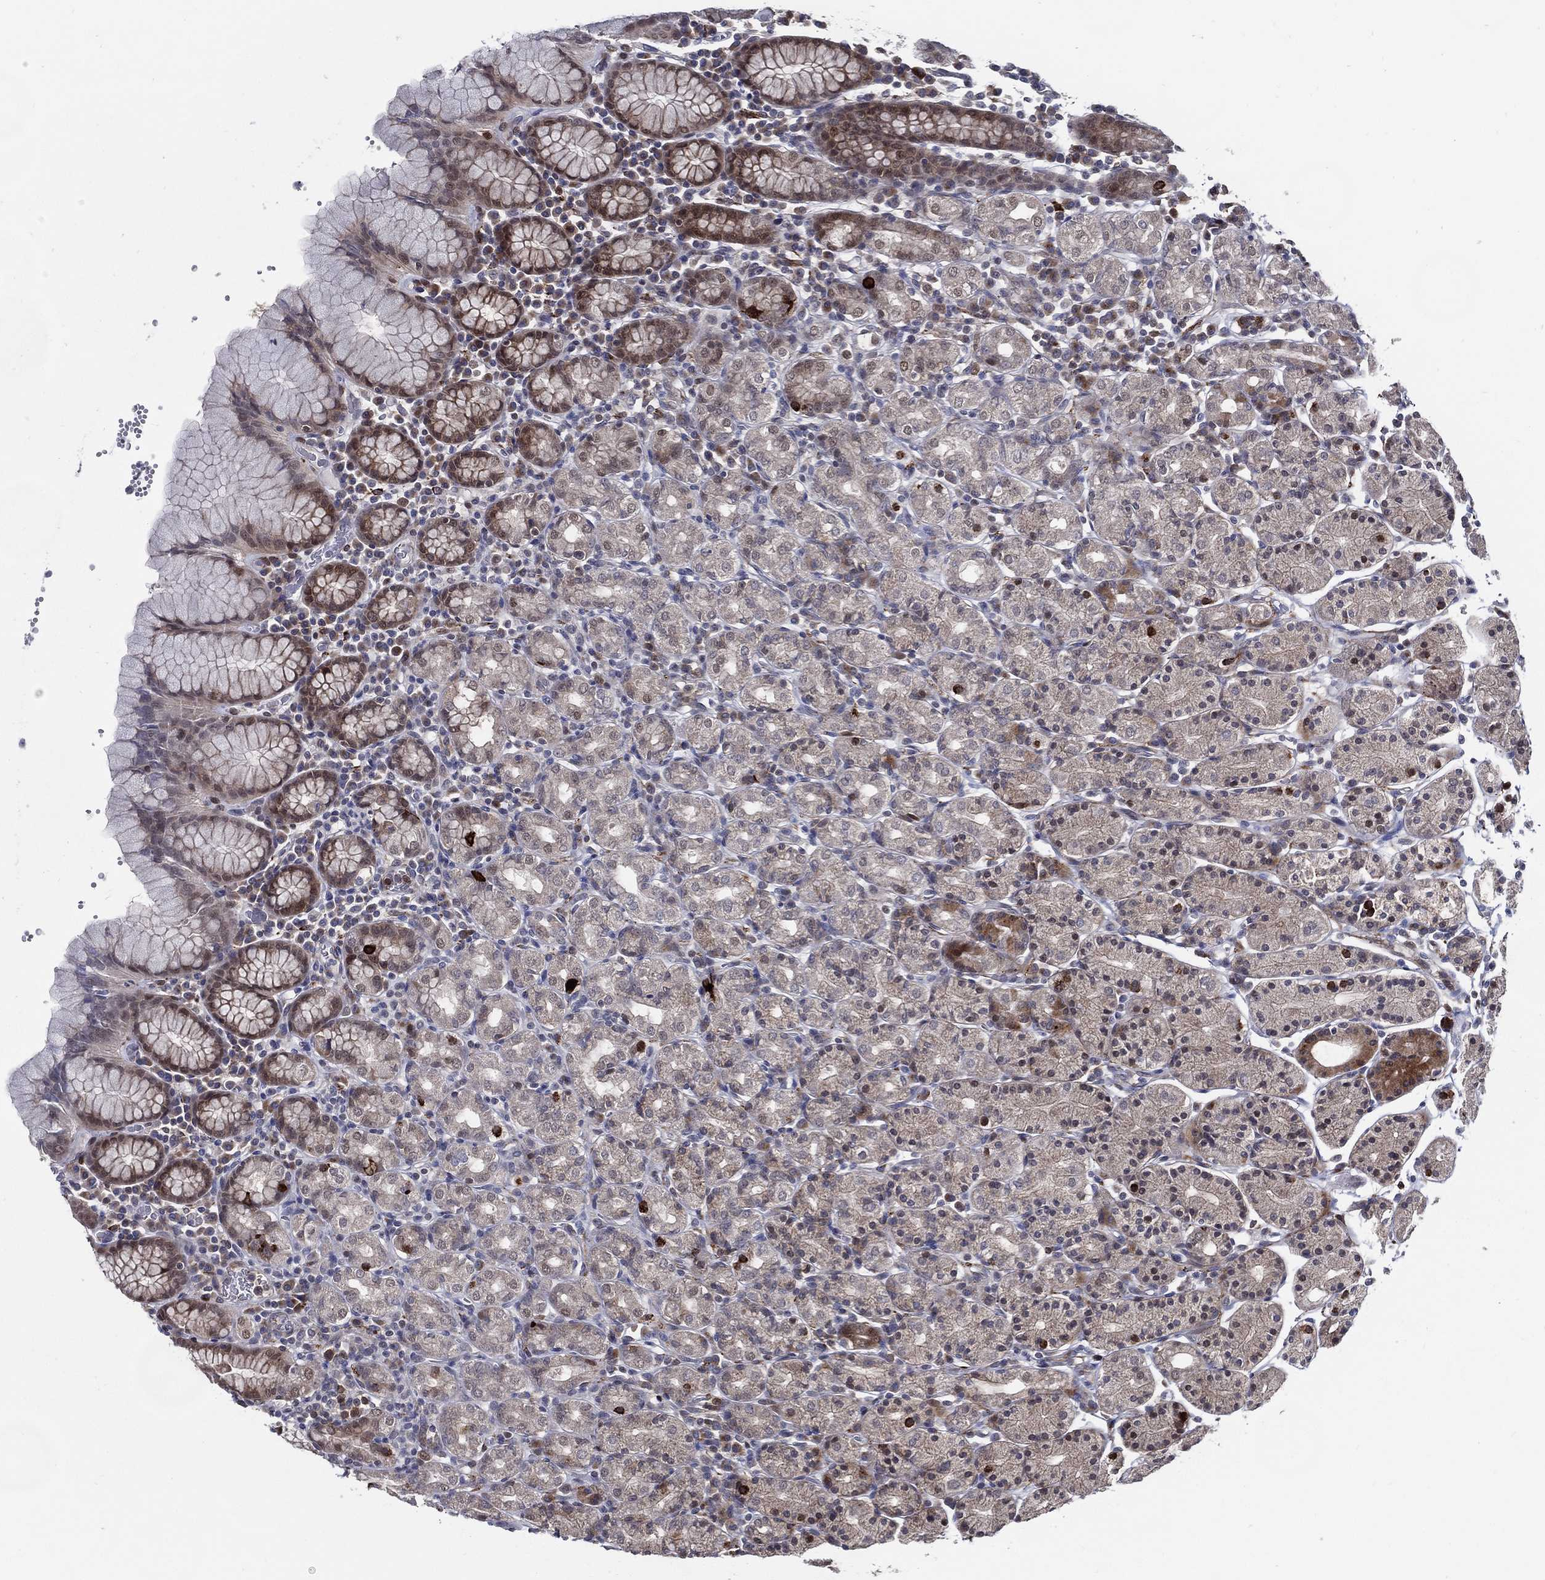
{"staining": {"intensity": "moderate", "quantity": "<25%", "location": "cytoplasmic/membranous"}, "tissue": "stomach", "cell_type": "Glandular cells", "image_type": "normal", "snomed": [{"axis": "morphology", "description": "Normal tissue, NOS"}, {"axis": "topography", "description": "Stomach, upper"}, {"axis": "topography", "description": "Stomach"}], "caption": "DAB (3,3'-diaminobenzidine) immunohistochemical staining of normal human stomach reveals moderate cytoplasmic/membranous protein staining in about <25% of glandular cells.", "gene": "ARHGAP11A", "patient": {"sex": "male", "age": 62}}